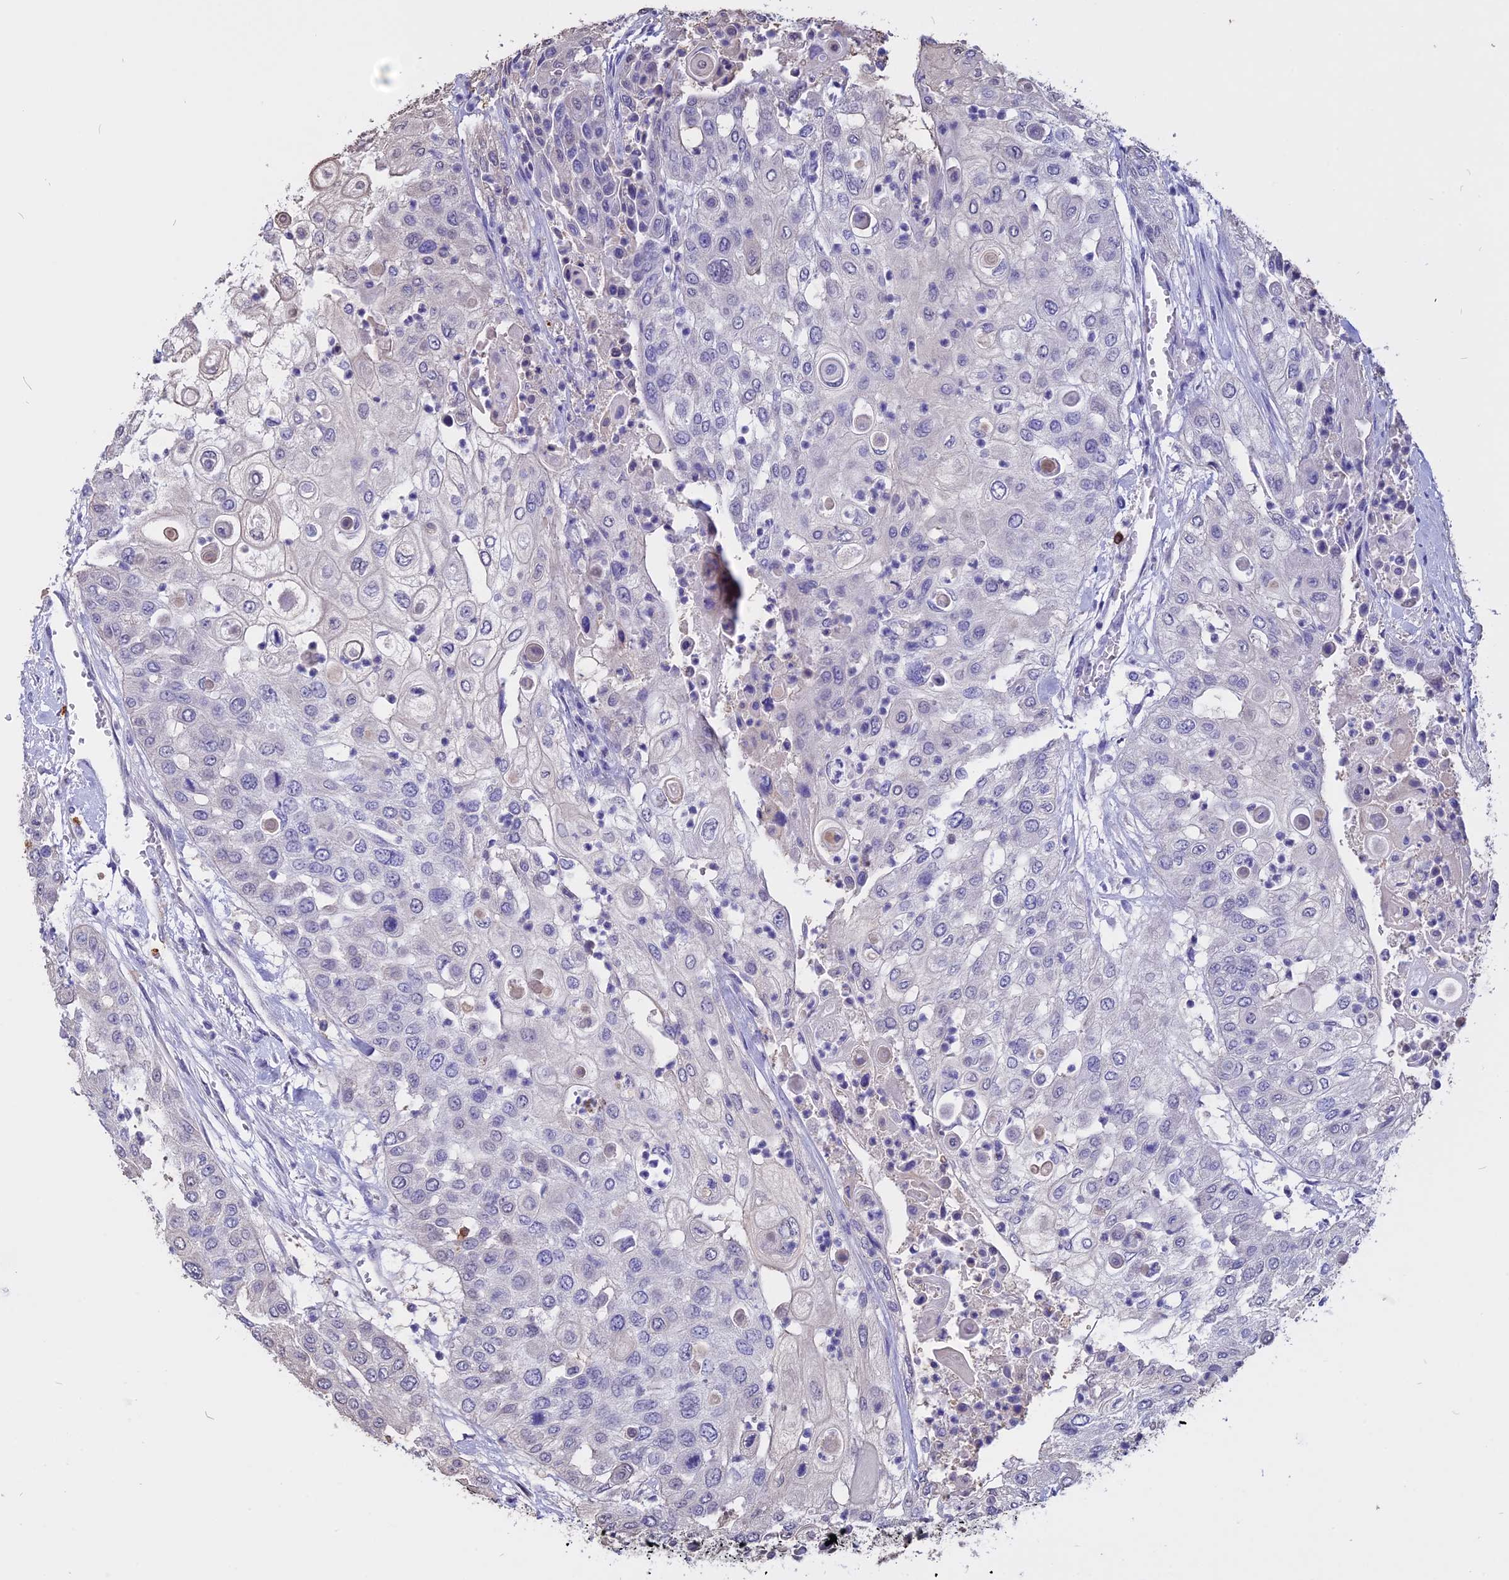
{"staining": {"intensity": "negative", "quantity": "none", "location": "none"}, "tissue": "urothelial cancer", "cell_type": "Tumor cells", "image_type": "cancer", "snomed": [{"axis": "morphology", "description": "Urothelial carcinoma, High grade"}, {"axis": "topography", "description": "Urinary bladder"}], "caption": "Immunohistochemical staining of high-grade urothelial carcinoma reveals no significant expression in tumor cells.", "gene": "CARMIL2", "patient": {"sex": "female", "age": 79}}